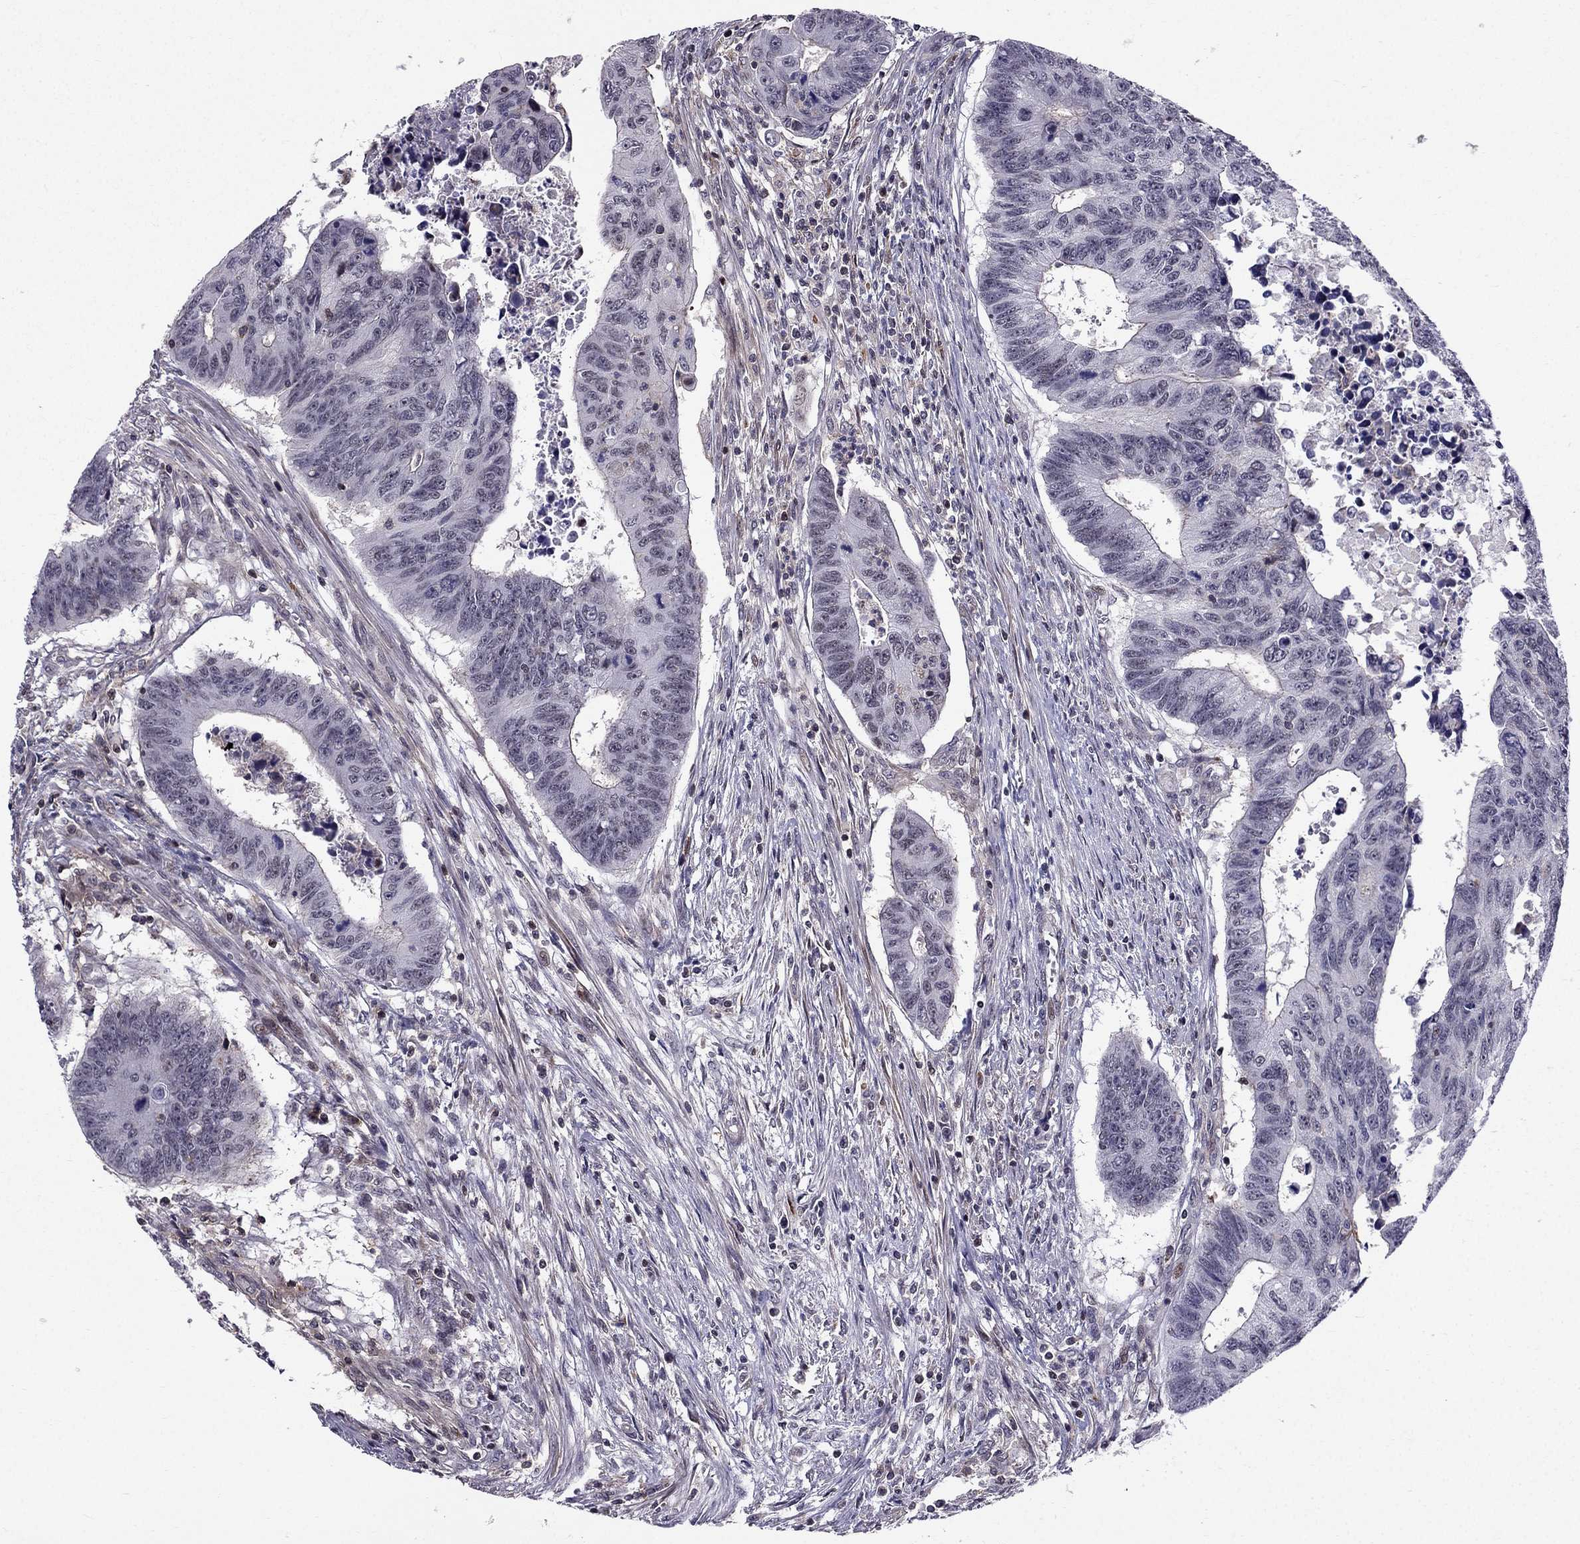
{"staining": {"intensity": "negative", "quantity": "none", "location": "none"}, "tissue": "colorectal cancer", "cell_type": "Tumor cells", "image_type": "cancer", "snomed": [{"axis": "morphology", "description": "Adenocarcinoma, NOS"}, {"axis": "topography", "description": "Rectum"}], "caption": "A micrograph of colorectal cancer (adenocarcinoma) stained for a protein exhibits no brown staining in tumor cells.", "gene": "RPRD2", "patient": {"sex": "female", "age": 85}}